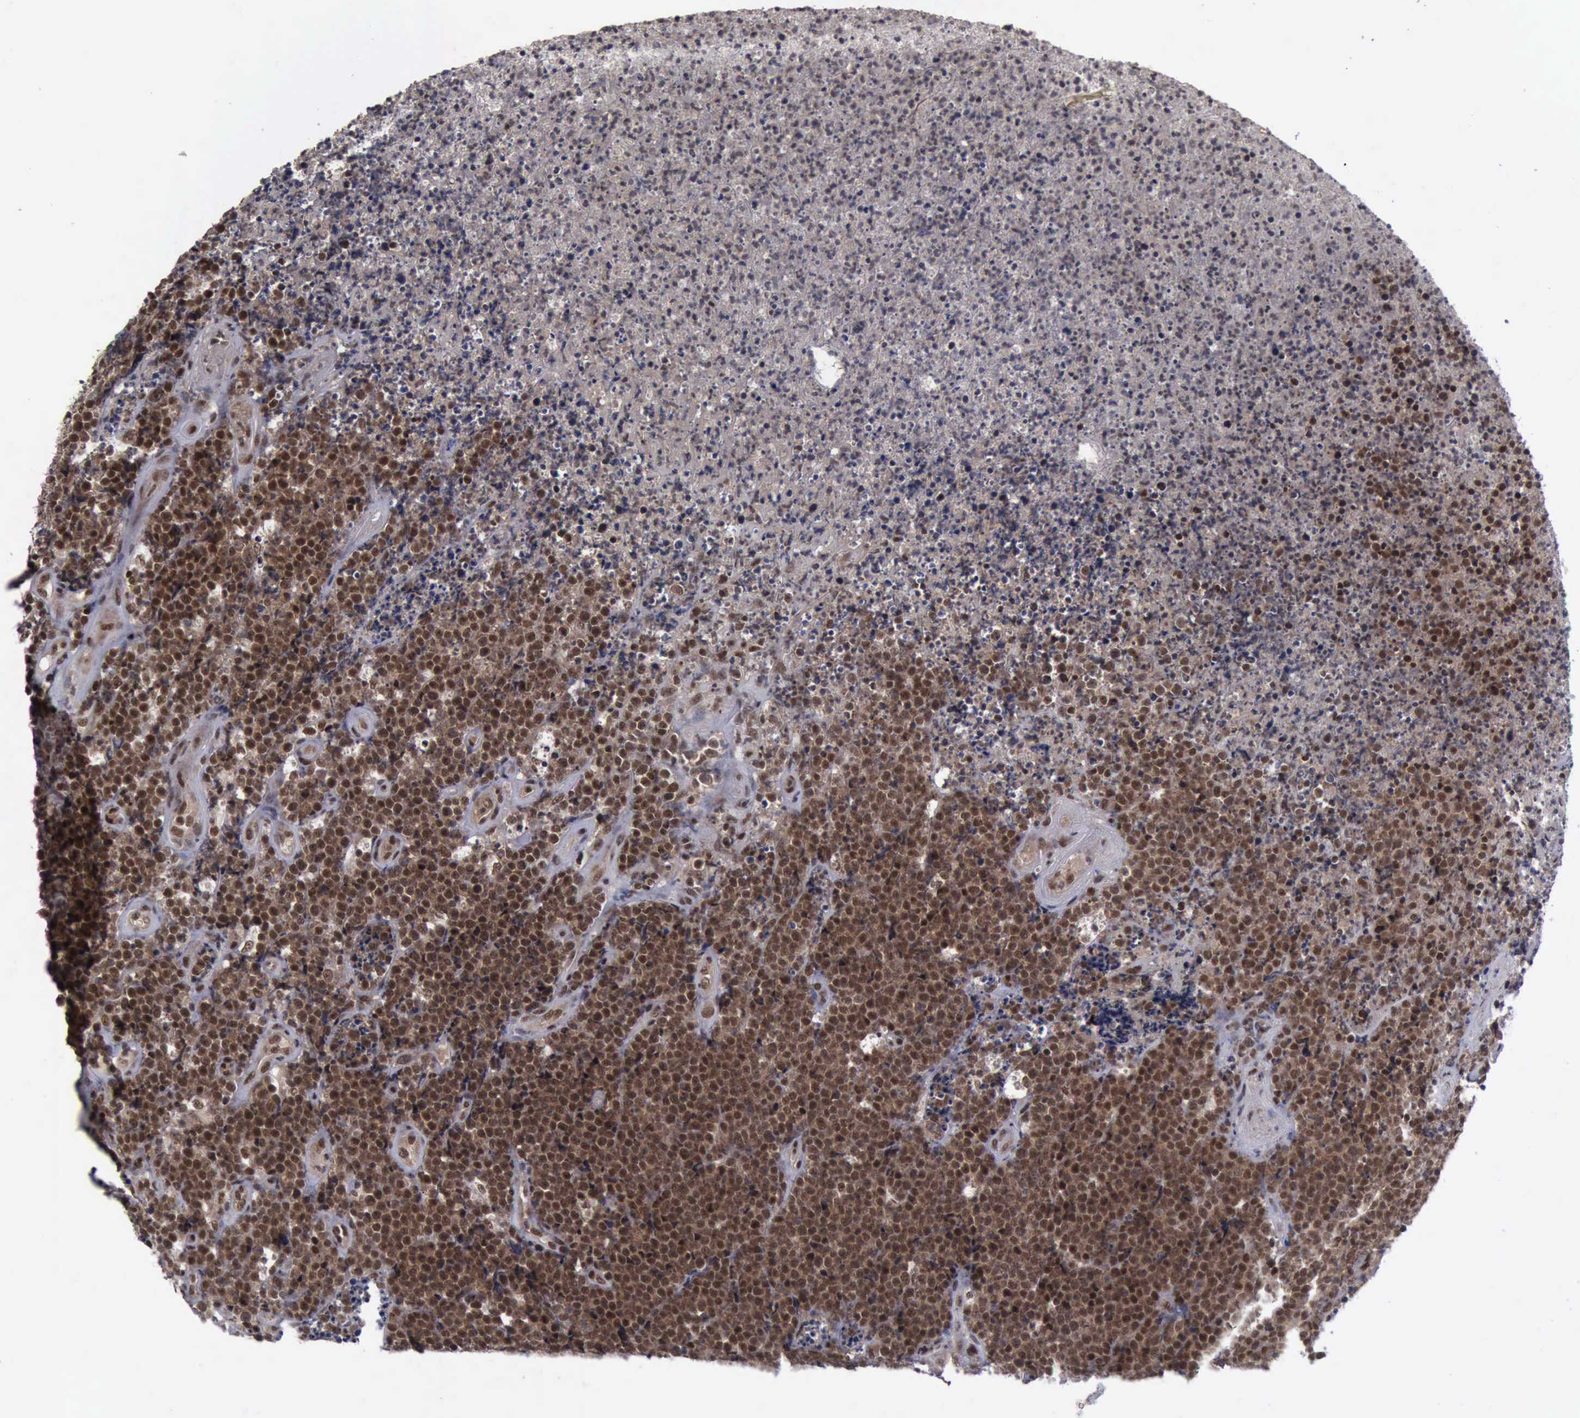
{"staining": {"intensity": "strong", "quantity": ">75%", "location": "cytoplasmic/membranous,nuclear"}, "tissue": "lymphoma", "cell_type": "Tumor cells", "image_type": "cancer", "snomed": [{"axis": "morphology", "description": "Malignant lymphoma, non-Hodgkin's type, High grade"}, {"axis": "topography", "description": "Small intestine"}, {"axis": "topography", "description": "Colon"}], "caption": "Immunohistochemistry (IHC) (DAB) staining of human malignant lymphoma, non-Hodgkin's type (high-grade) displays strong cytoplasmic/membranous and nuclear protein expression in approximately >75% of tumor cells.", "gene": "ATM", "patient": {"sex": "male", "age": 8}}